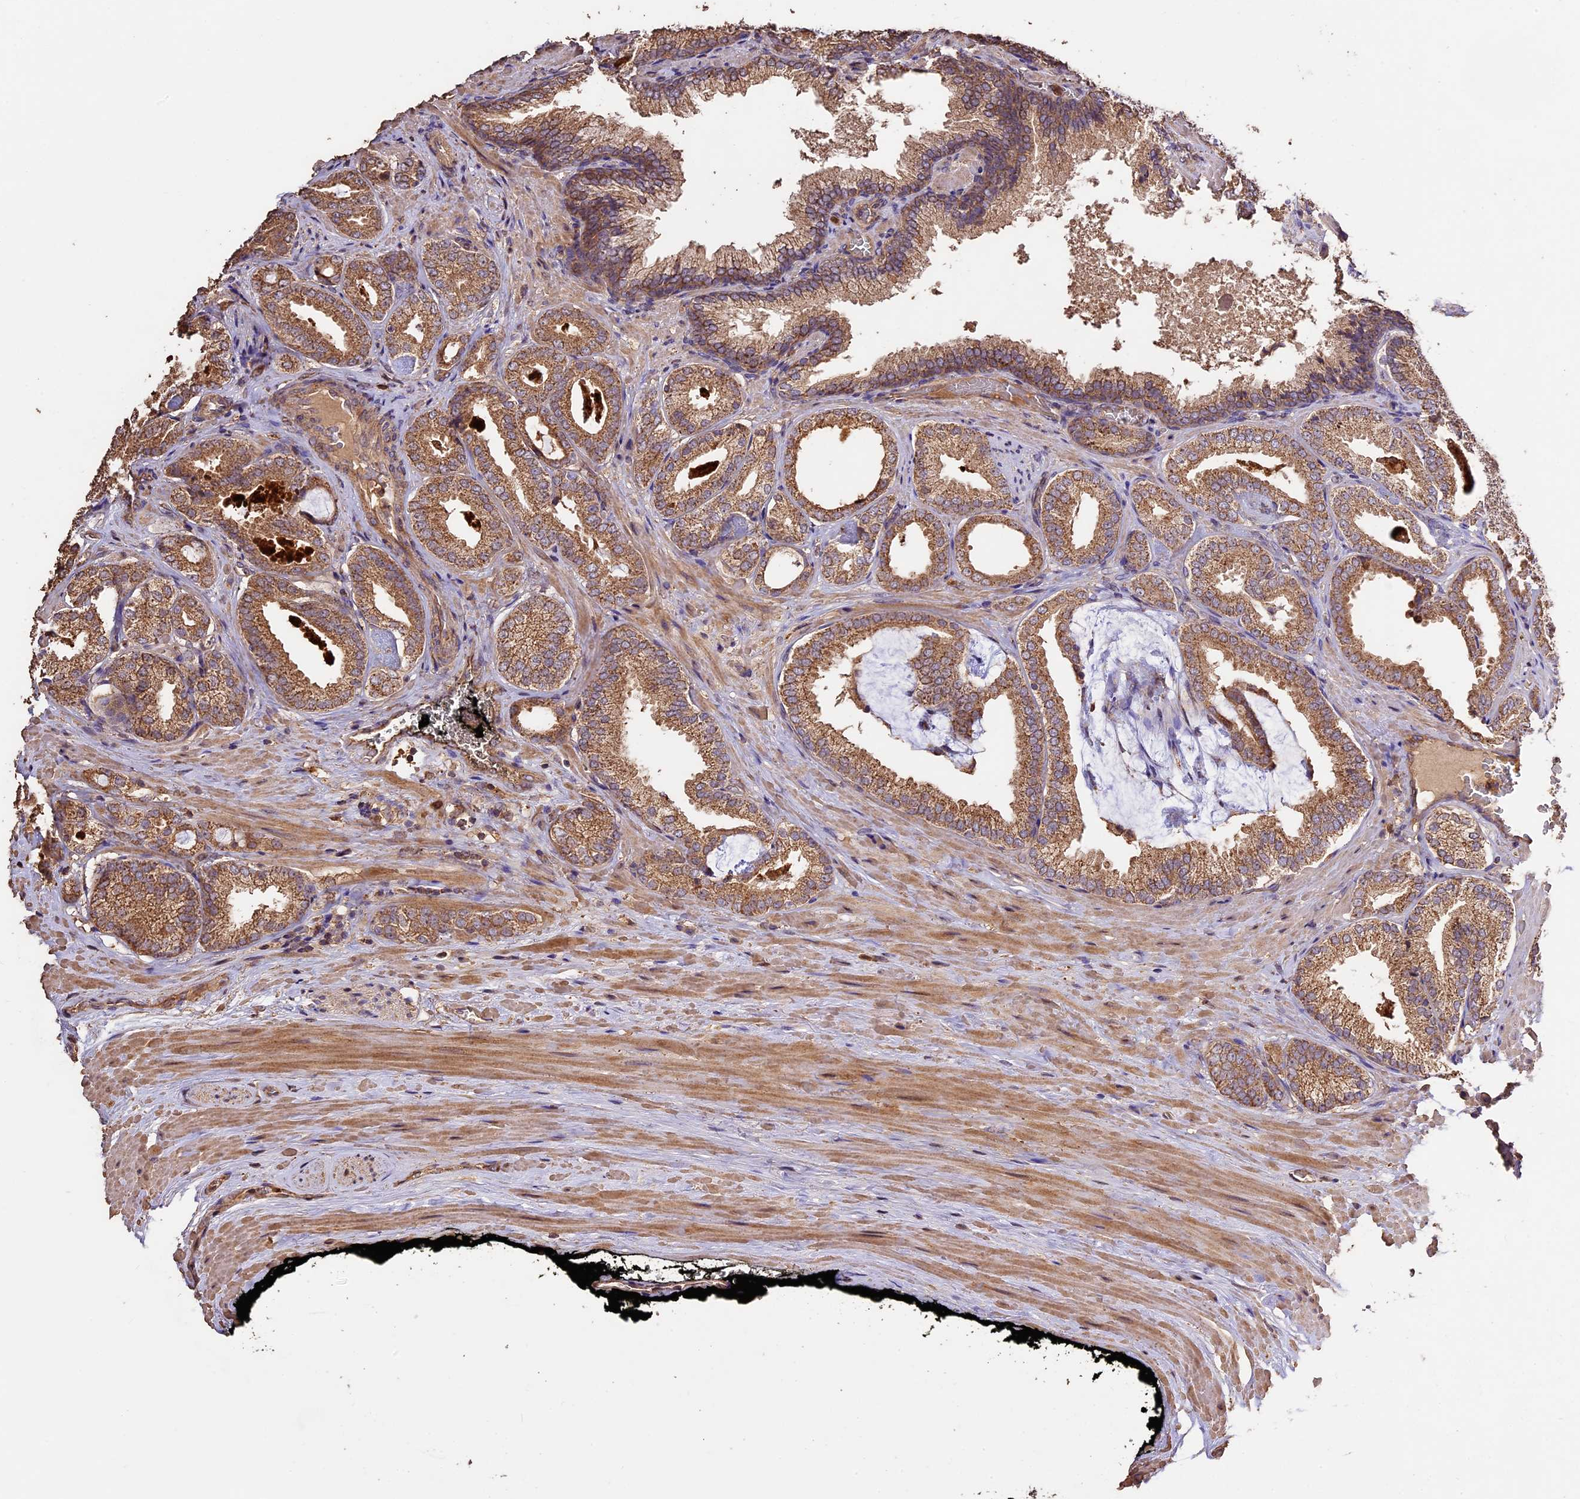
{"staining": {"intensity": "moderate", "quantity": ">75%", "location": "cytoplasmic/membranous"}, "tissue": "prostate cancer", "cell_type": "Tumor cells", "image_type": "cancer", "snomed": [{"axis": "morphology", "description": "Adenocarcinoma, Low grade"}, {"axis": "topography", "description": "Prostate"}], "caption": "The immunohistochemical stain highlights moderate cytoplasmic/membranous staining in tumor cells of prostate adenocarcinoma (low-grade) tissue.", "gene": "CRLF1", "patient": {"sex": "male", "age": 71}}